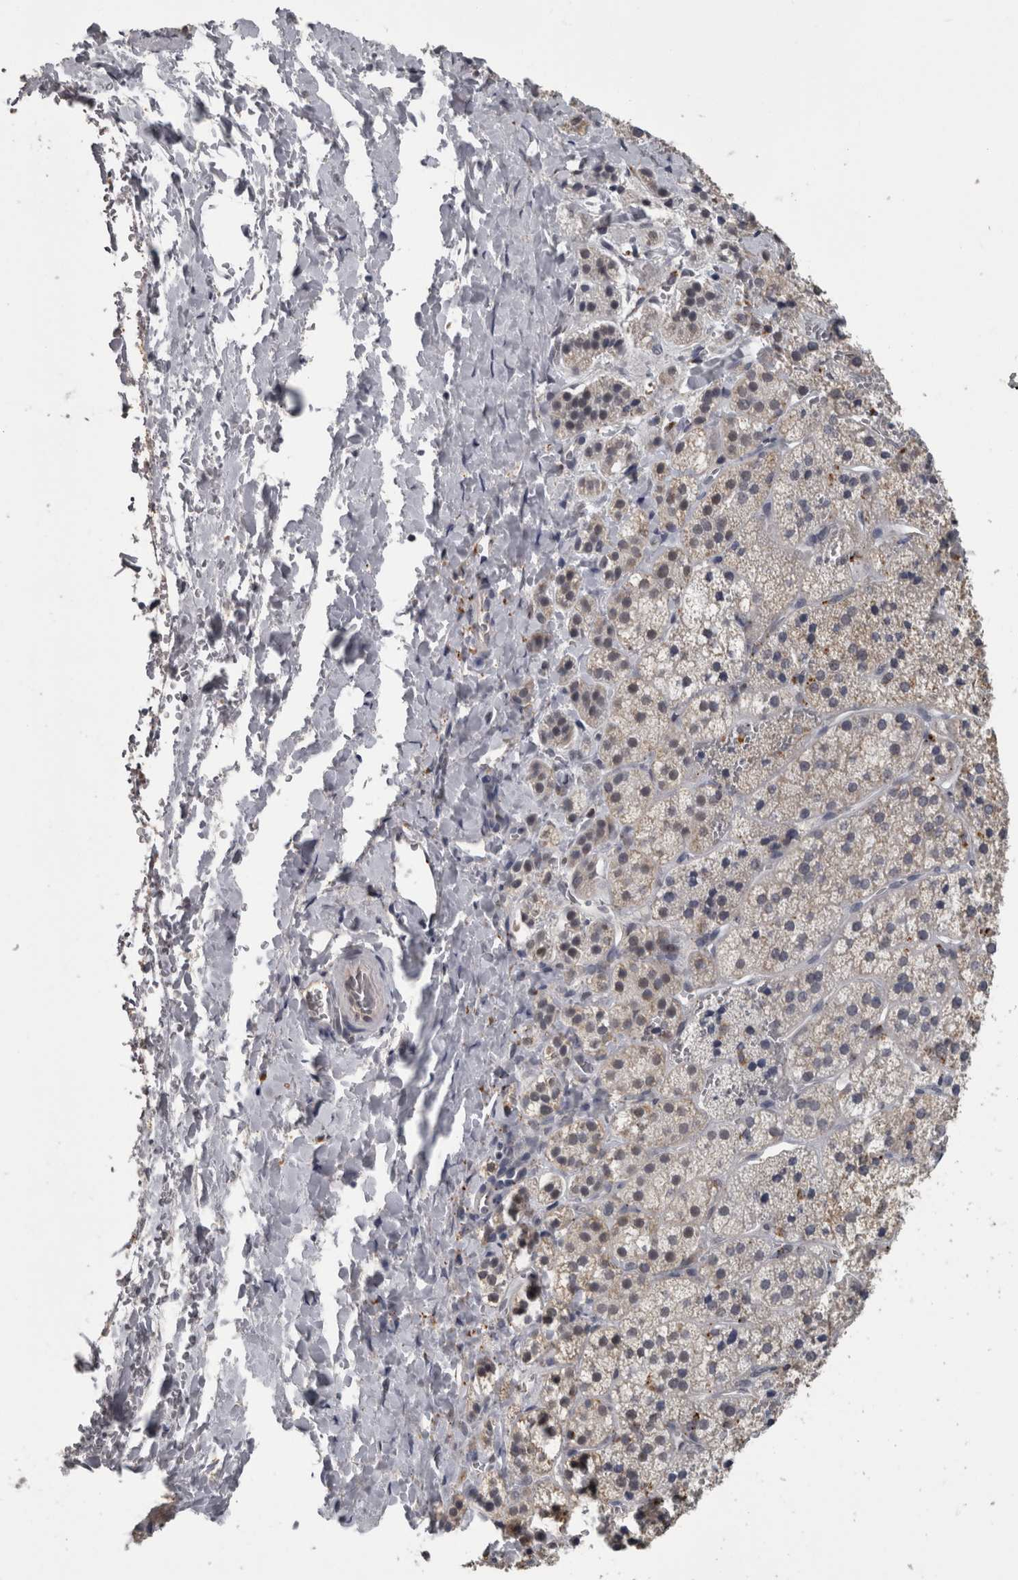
{"staining": {"intensity": "moderate", "quantity": "<25%", "location": "cytoplasmic/membranous"}, "tissue": "adrenal gland", "cell_type": "Glandular cells", "image_type": "normal", "snomed": [{"axis": "morphology", "description": "Normal tissue, NOS"}, {"axis": "topography", "description": "Adrenal gland"}], "caption": "This histopathology image demonstrates IHC staining of normal adrenal gland, with low moderate cytoplasmic/membranous positivity in about <25% of glandular cells.", "gene": "NAAA", "patient": {"sex": "female", "age": 44}}